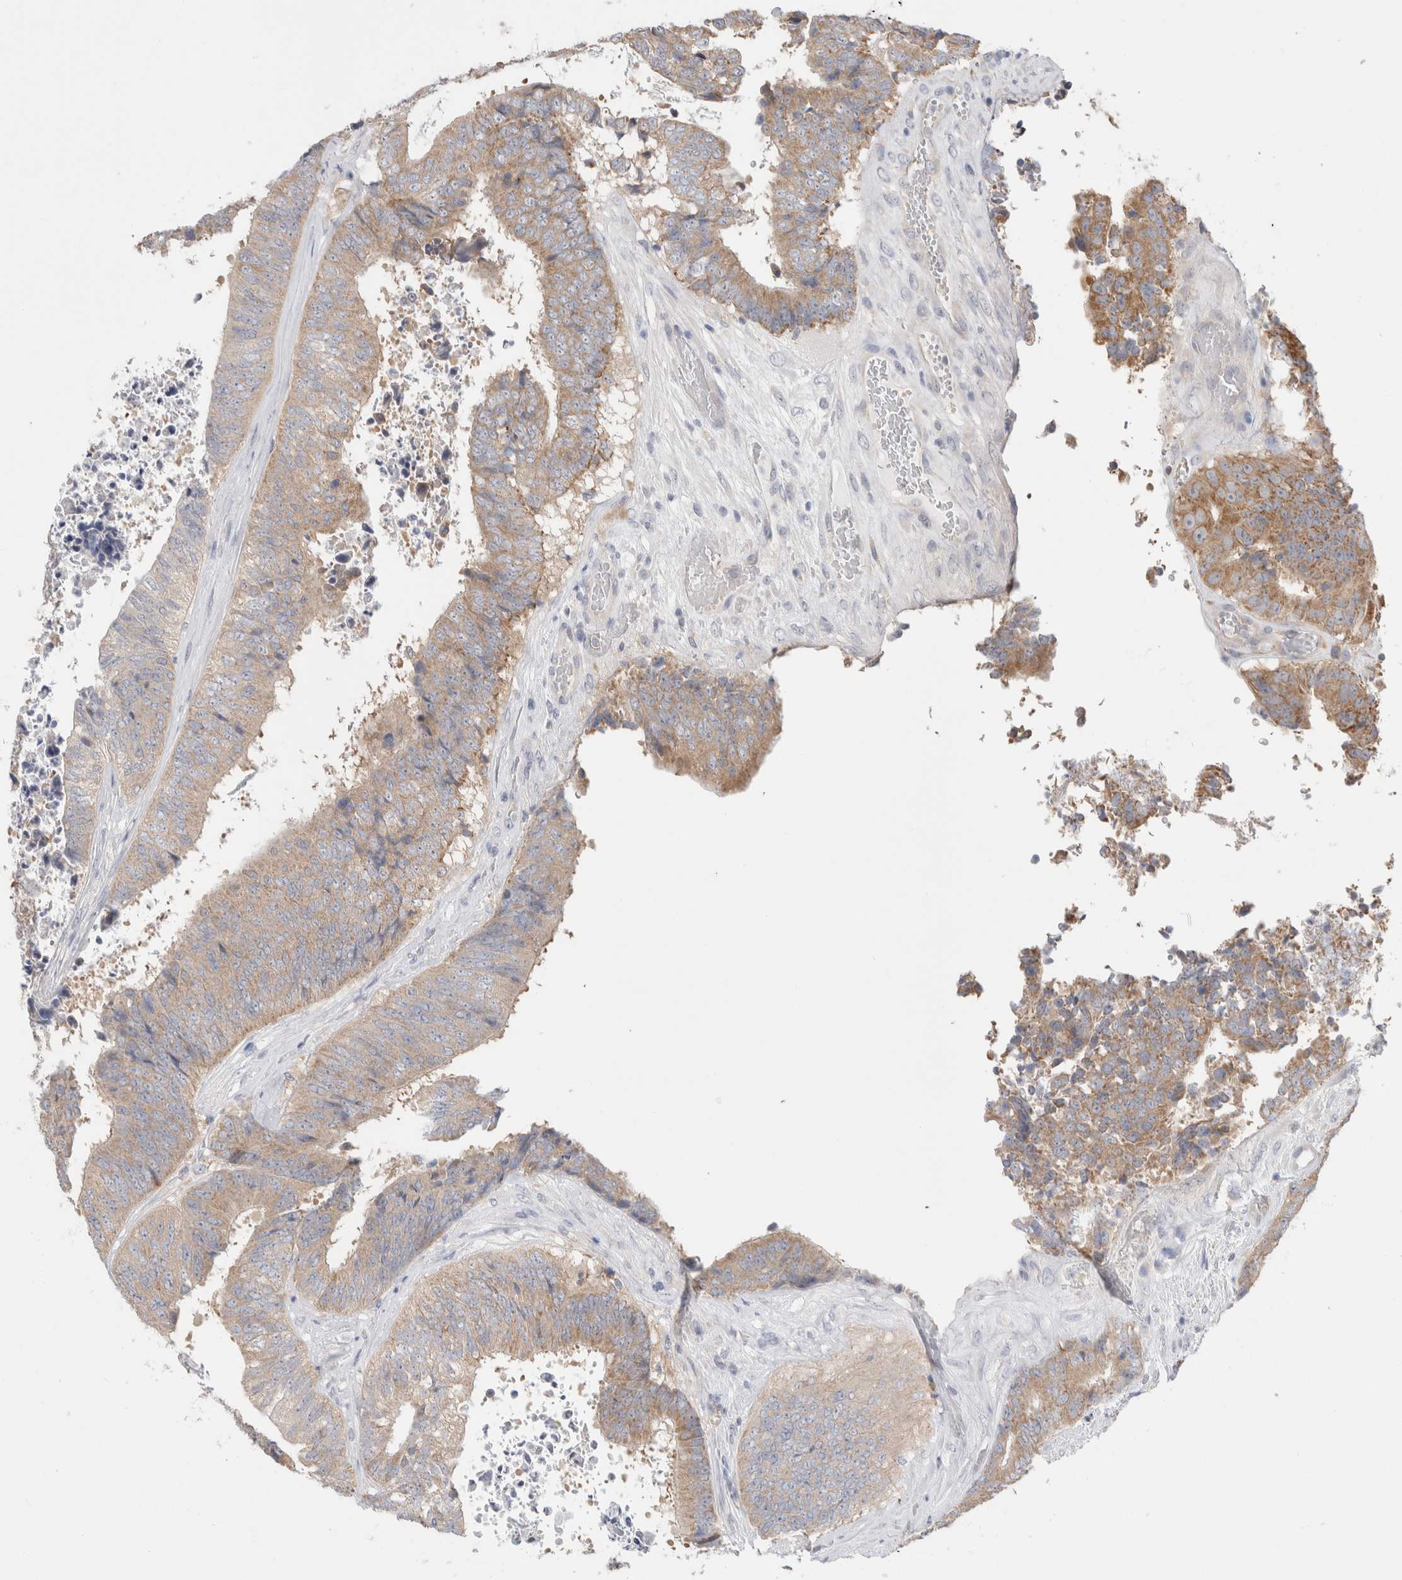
{"staining": {"intensity": "moderate", "quantity": ">75%", "location": "cytoplasmic/membranous"}, "tissue": "colorectal cancer", "cell_type": "Tumor cells", "image_type": "cancer", "snomed": [{"axis": "morphology", "description": "Adenocarcinoma, NOS"}, {"axis": "topography", "description": "Rectum"}], "caption": "Moderate cytoplasmic/membranous positivity is present in approximately >75% of tumor cells in adenocarcinoma (colorectal).", "gene": "NDOR1", "patient": {"sex": "male", "age": 72}}